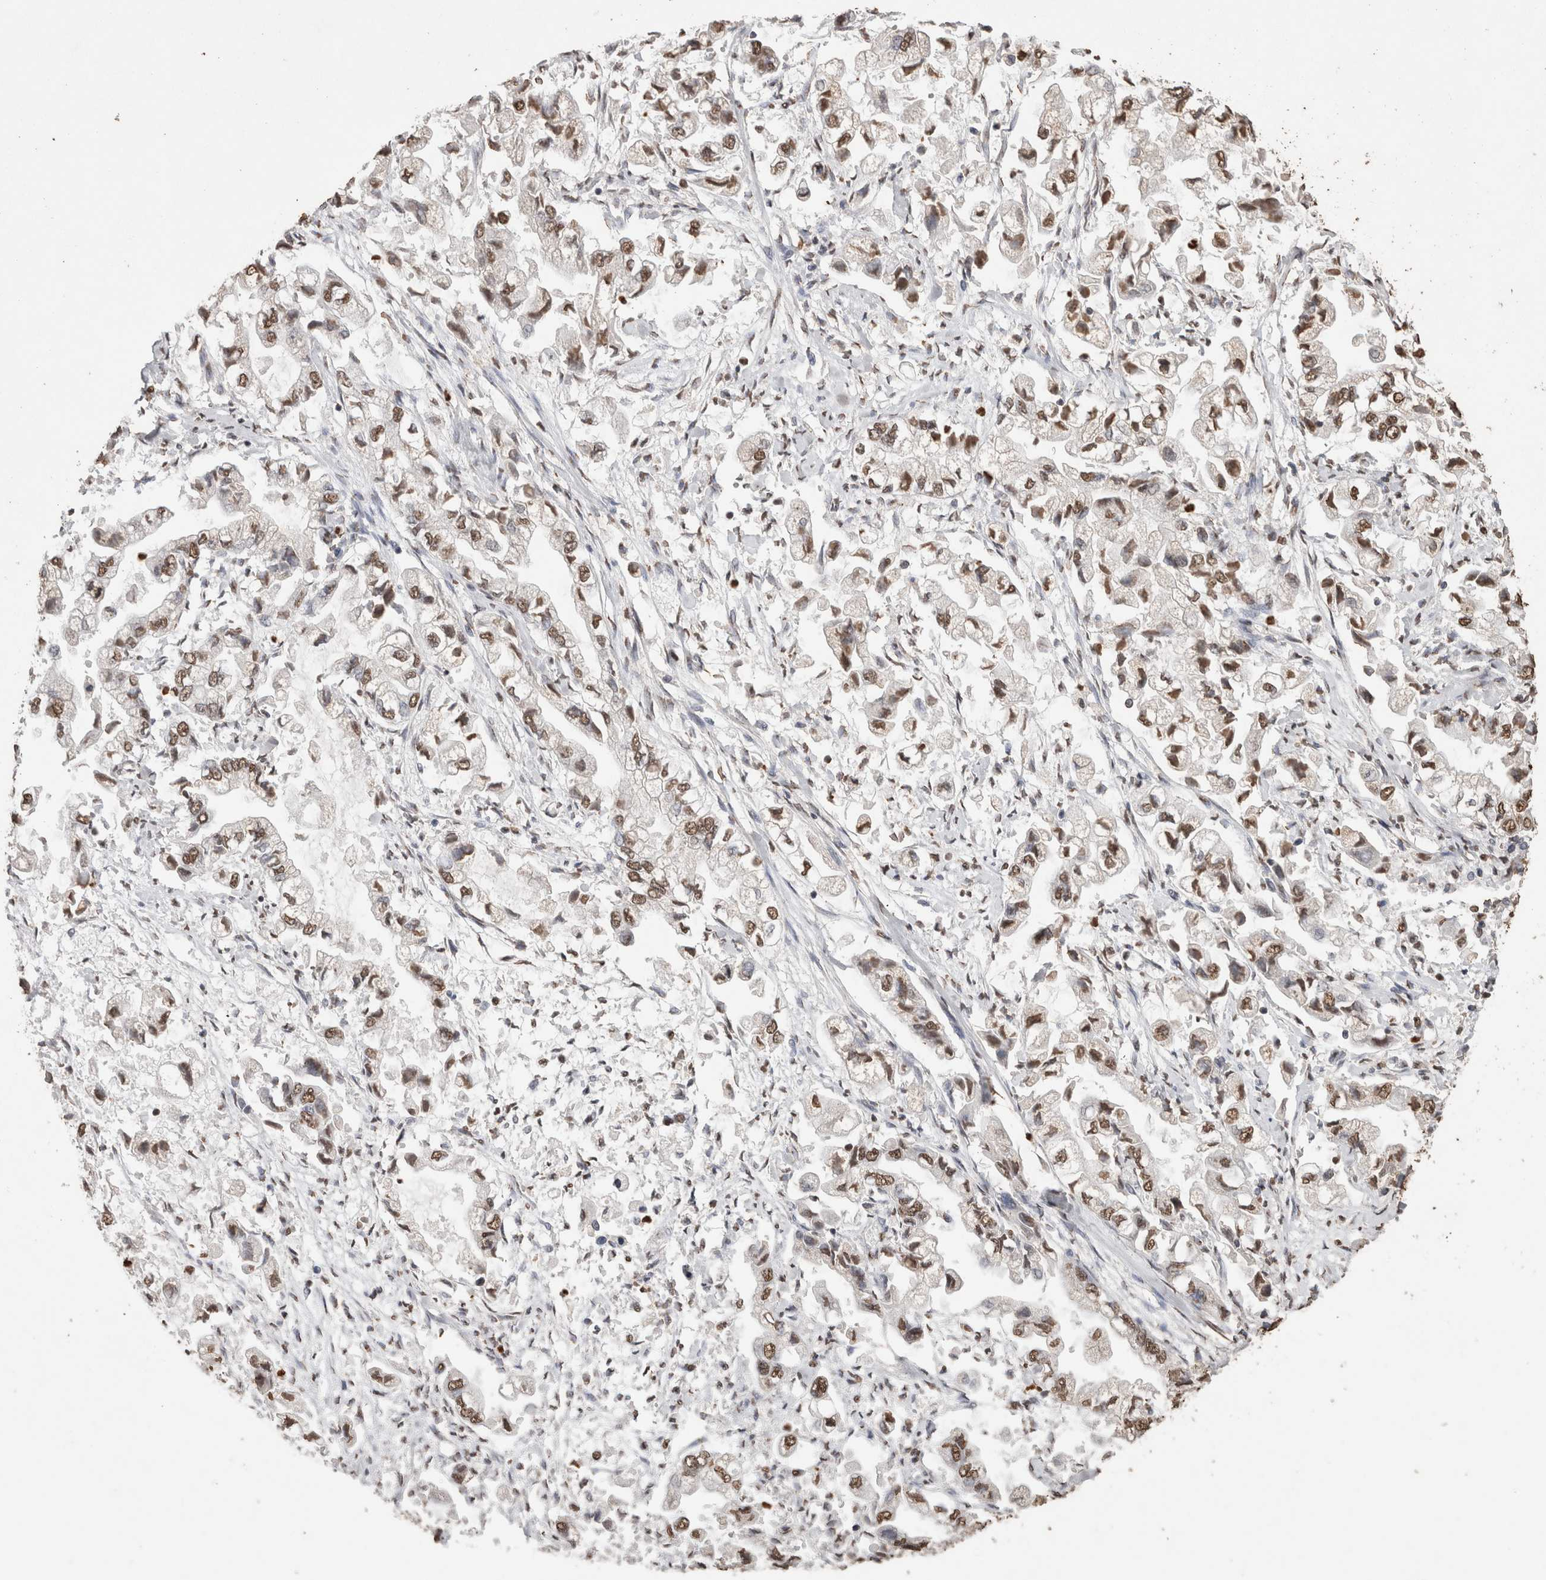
{"staining": {"intensity": "moderate", "quantity": ">75%", "location": "nuclear"}, "tissue": "stomach cancer", "cell_type": "Tumor cells", "image_type": "cancer", "snomed": [{"axis": "morphology", "description": "Normal tissue, NOS"}, {"axis": "morphology", "description": "Adenocarcinoma, NOS"}, {"axis": "topography", "description": "Stomach"}], "caption": "Stomach cancer (adenocarcinoma) stained with a brown dye demonstrates moderate nuclear positive positivity in approximately >75% of tumor cells.", "gene": "NTHL1", "patient": {"sex": "male", "age": 62}}